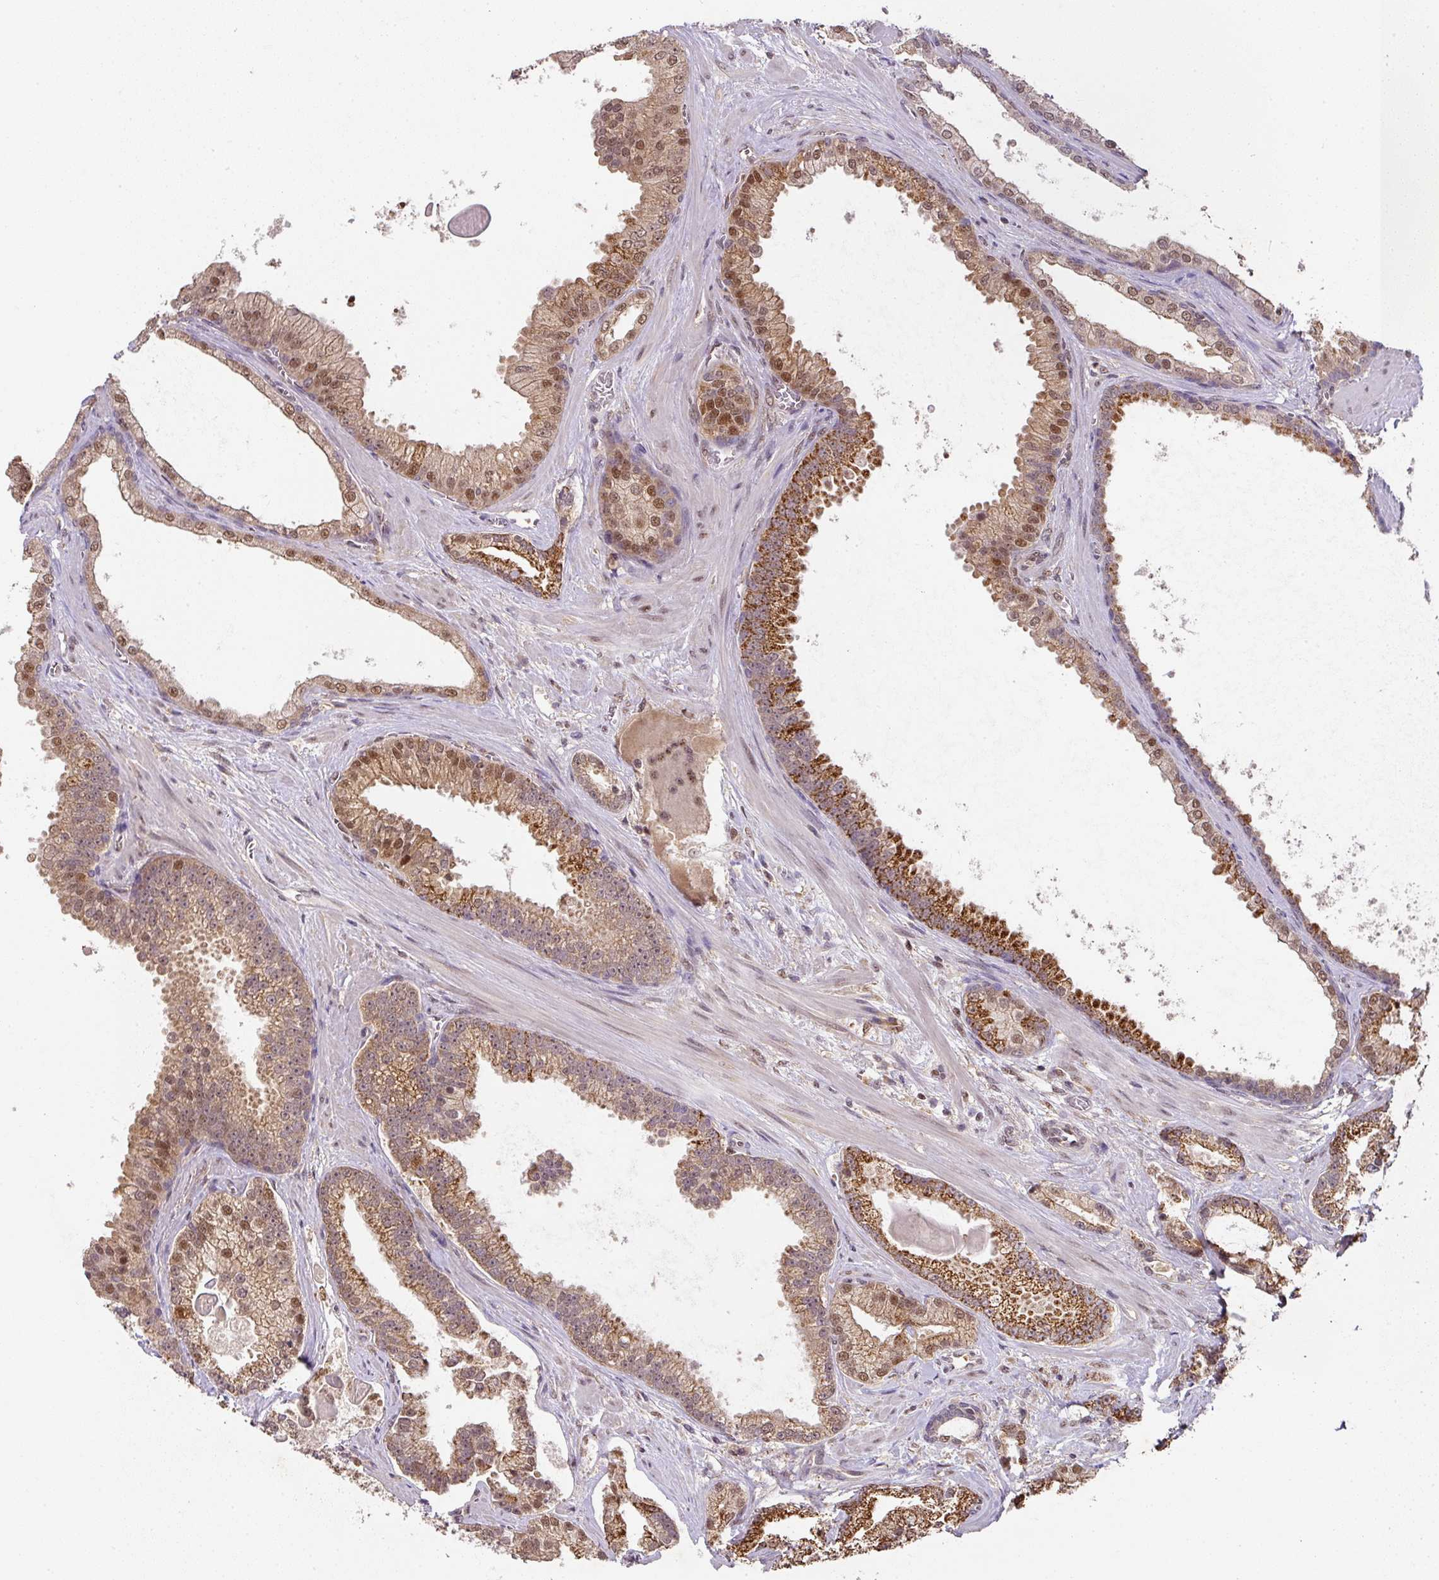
{"staining": {"intensity": "strong", "quantity": ">75%", "location": "cytoplasmic/membranous,nuclear"}, "tissue": "prostate cancer", "cell_type": "Tumor cells", "image_type": "cancer", "snomed": [{"axis": "morphology", "description": "Adenocarcinoma, High grade"}, {"axis": "topography", "description": "Prostate"}], "caption": "IHC photomicrograph of prostate high-grade adenocarcinoma stained for a protein (brown), which shows high levels of strong cytoplasmic/membranous and nuclear expression in about >75% of tumor cells.", "gene": "RANBP9", "patient": {"sex": "male", "age": 68}}